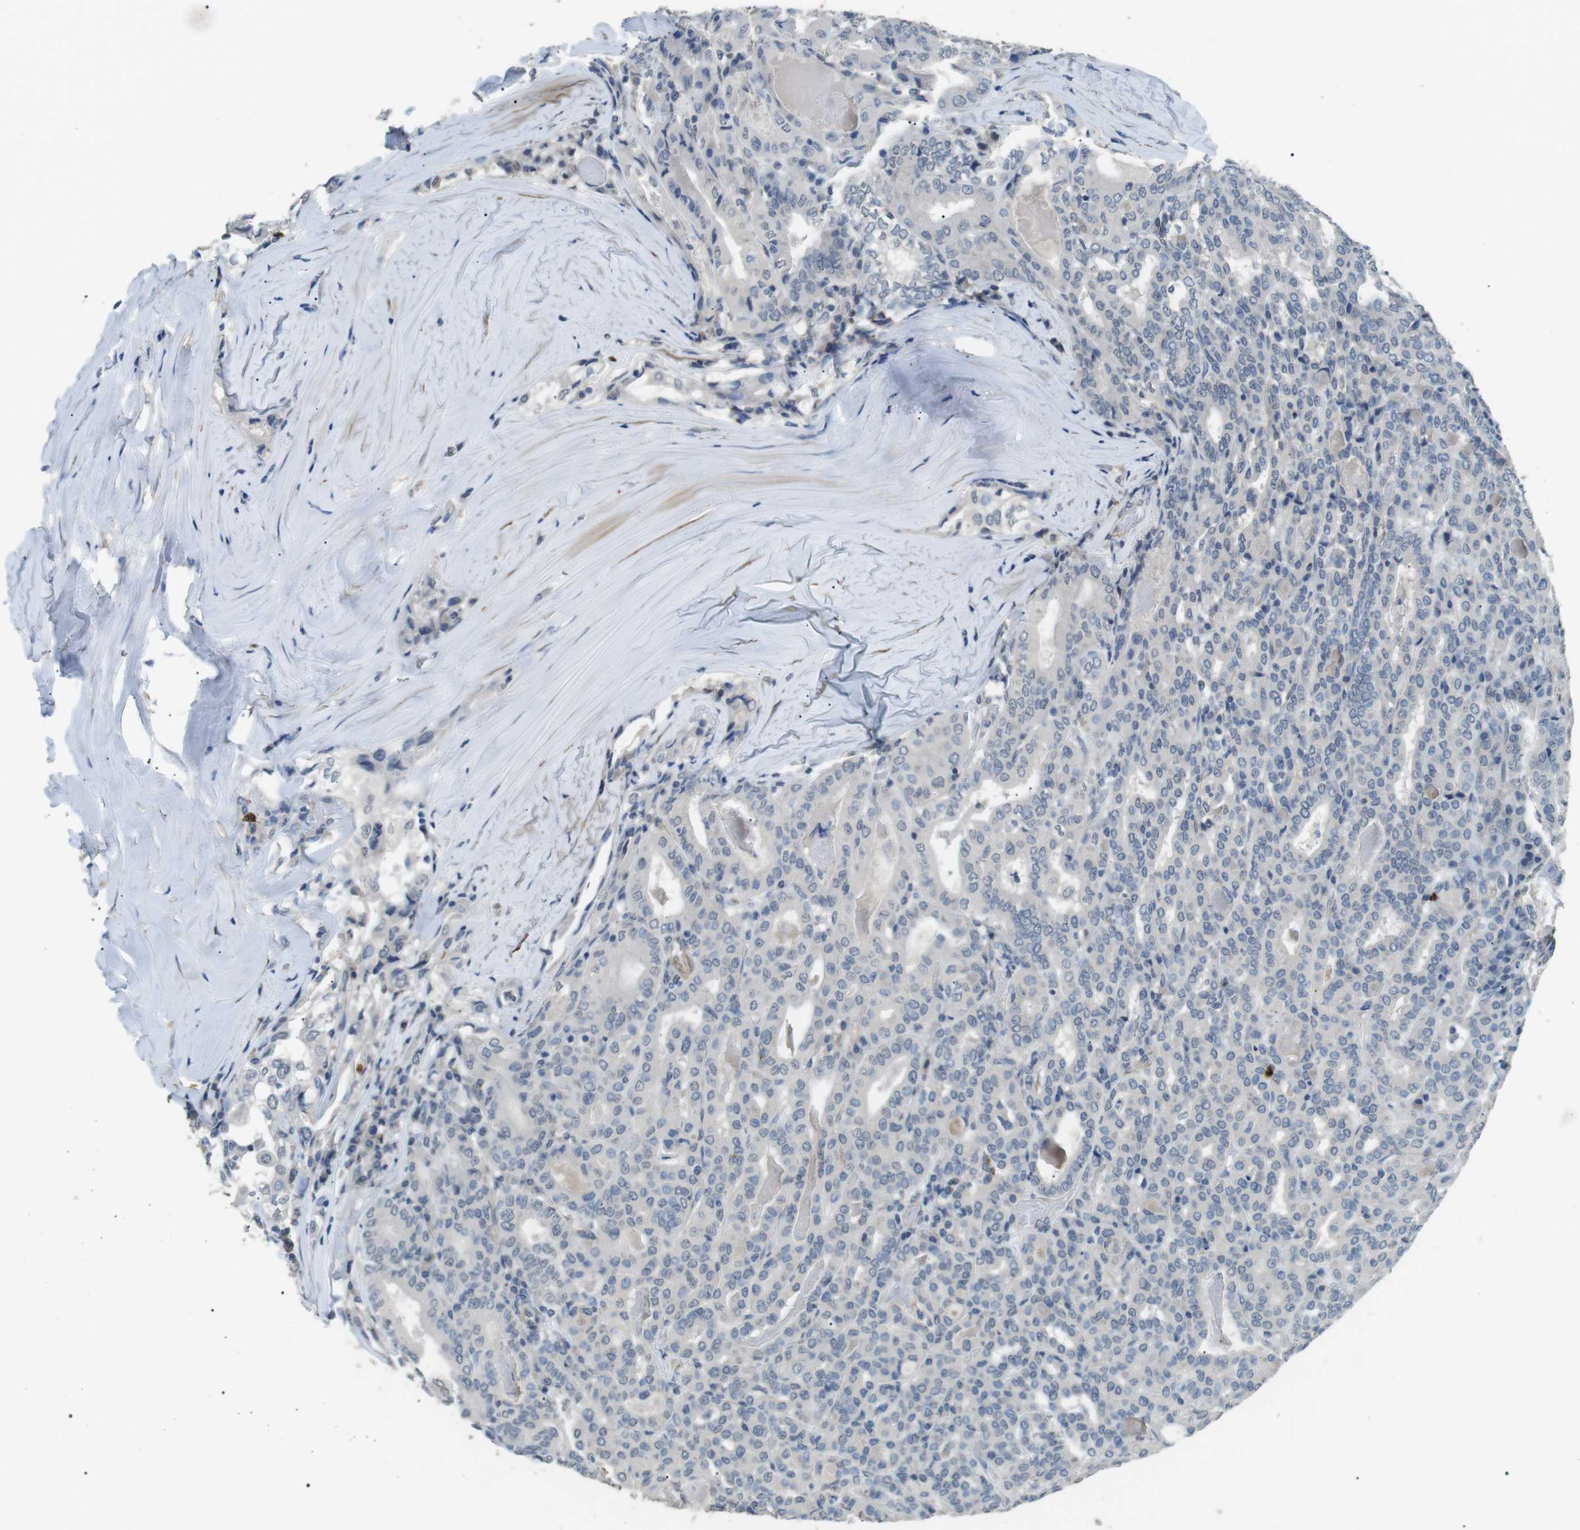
{"staining": {"intensity": "negative", "quantity": "none", "location": "none"}, "tissue": "thyroid cancer", "cell_type": "Tumor cells", "image_type": "cancer", "snomed": [{"axis": "morphology", "description": "Papillary adenocarcinoma, NOS"}, {"axis": "topography", "description": "Thyroid gland"}], "caption": "Human thyroid cancer stained for a protein using immunohistochemistry shows no positivity in tumor cells.", "gene": "GZMM", "patient": {"sex": "female", "age": 42}}